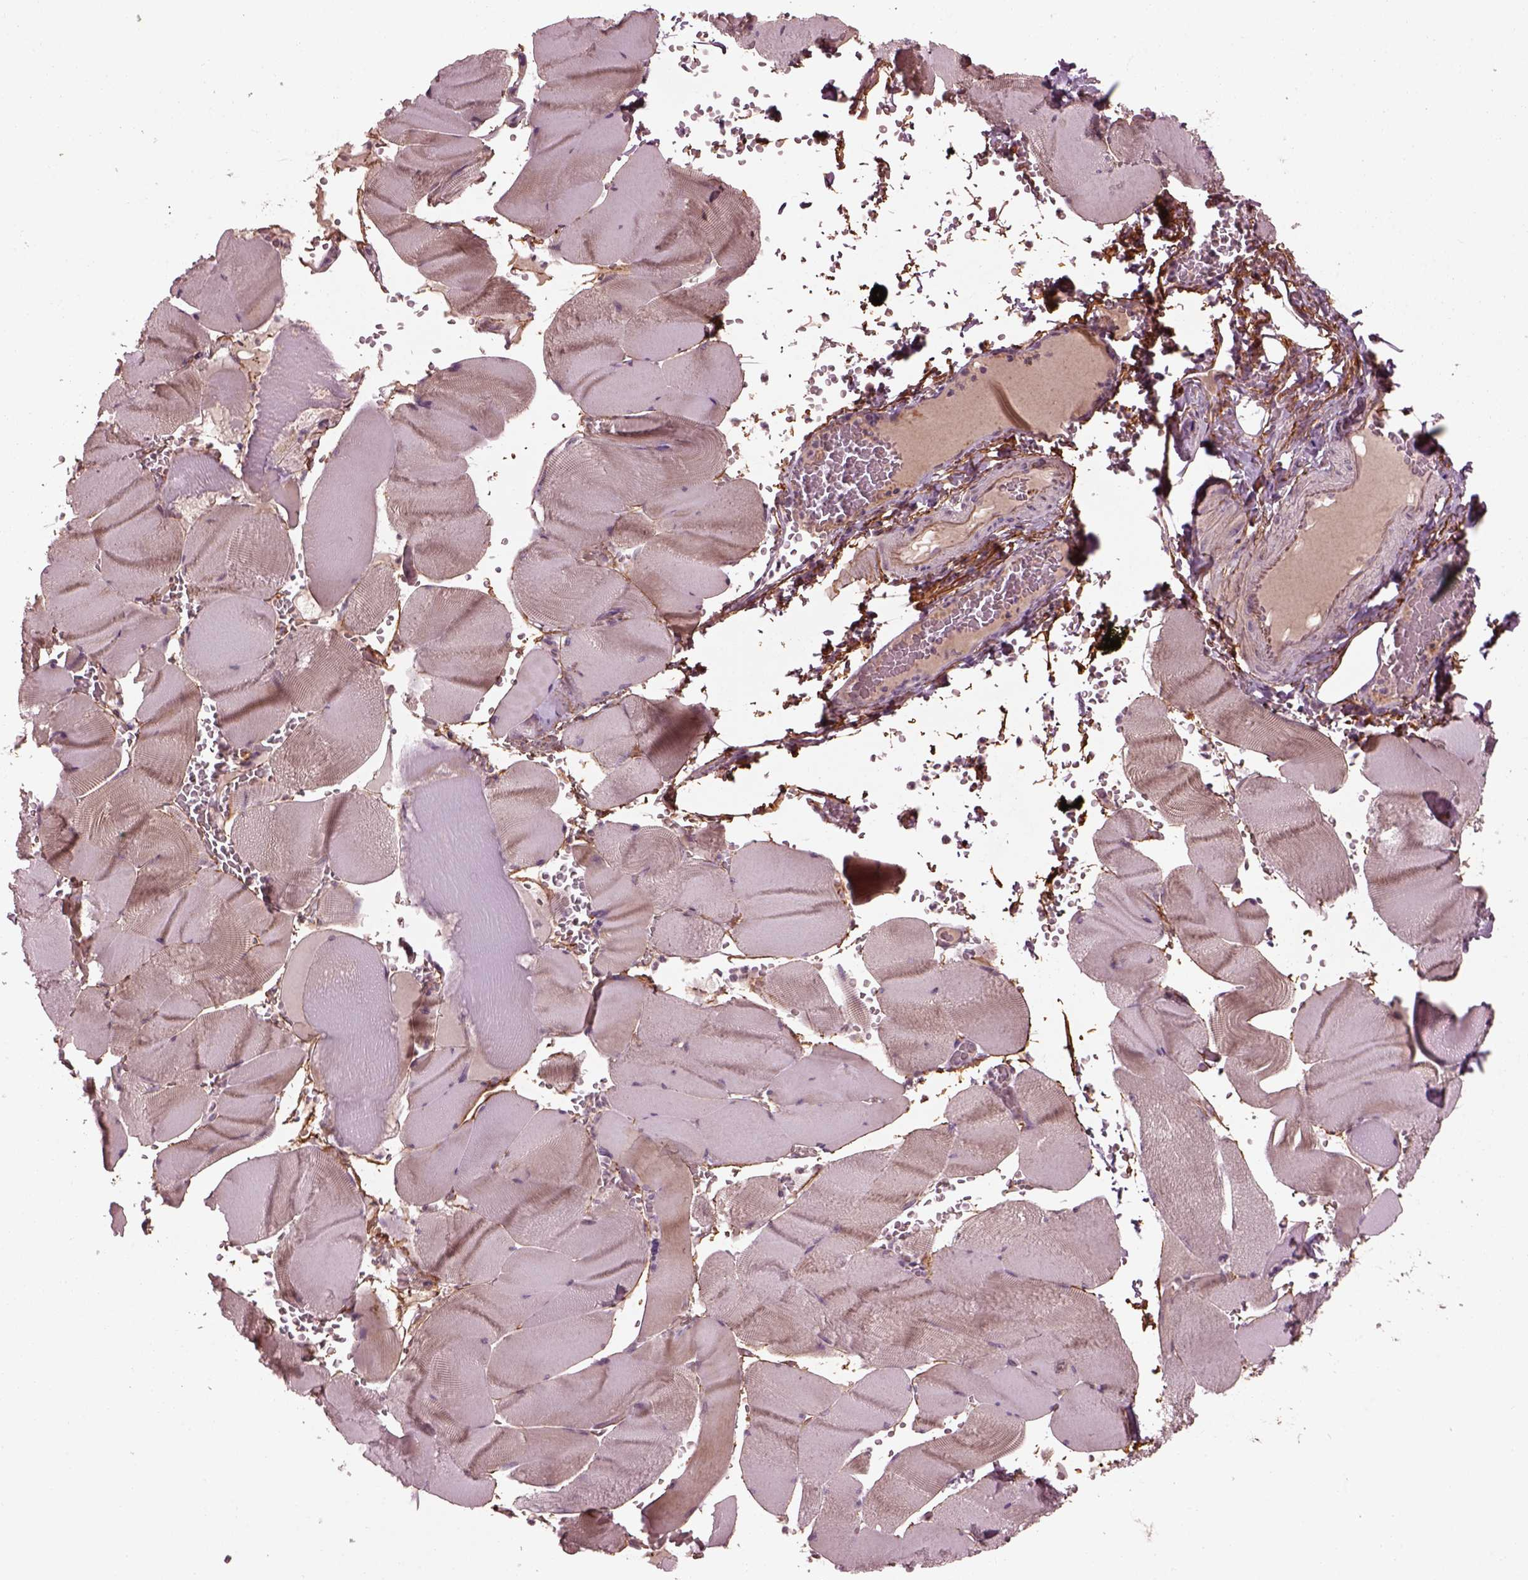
{"staining": {"intensity": "weak", "quantity": "<25%", "location": "cytoplasmic/membranous"}, "tissue": "skeletal muscle", "cell_type": "Myocytes", "image_type": "normal", "snomed": [{"axis": "morphology", "description": "Normal tissue, NOS"}, {"axis": "topography", "description": "Skeletal muscle"}], "caption": "A histopathology image of human skeletal muscle is negative for staining in myocytes. (Brightfield microscopy of DAB IHC at high magnification).", "gene": "EFEMP1", "patient": {"sex": "male", "age": 56}}